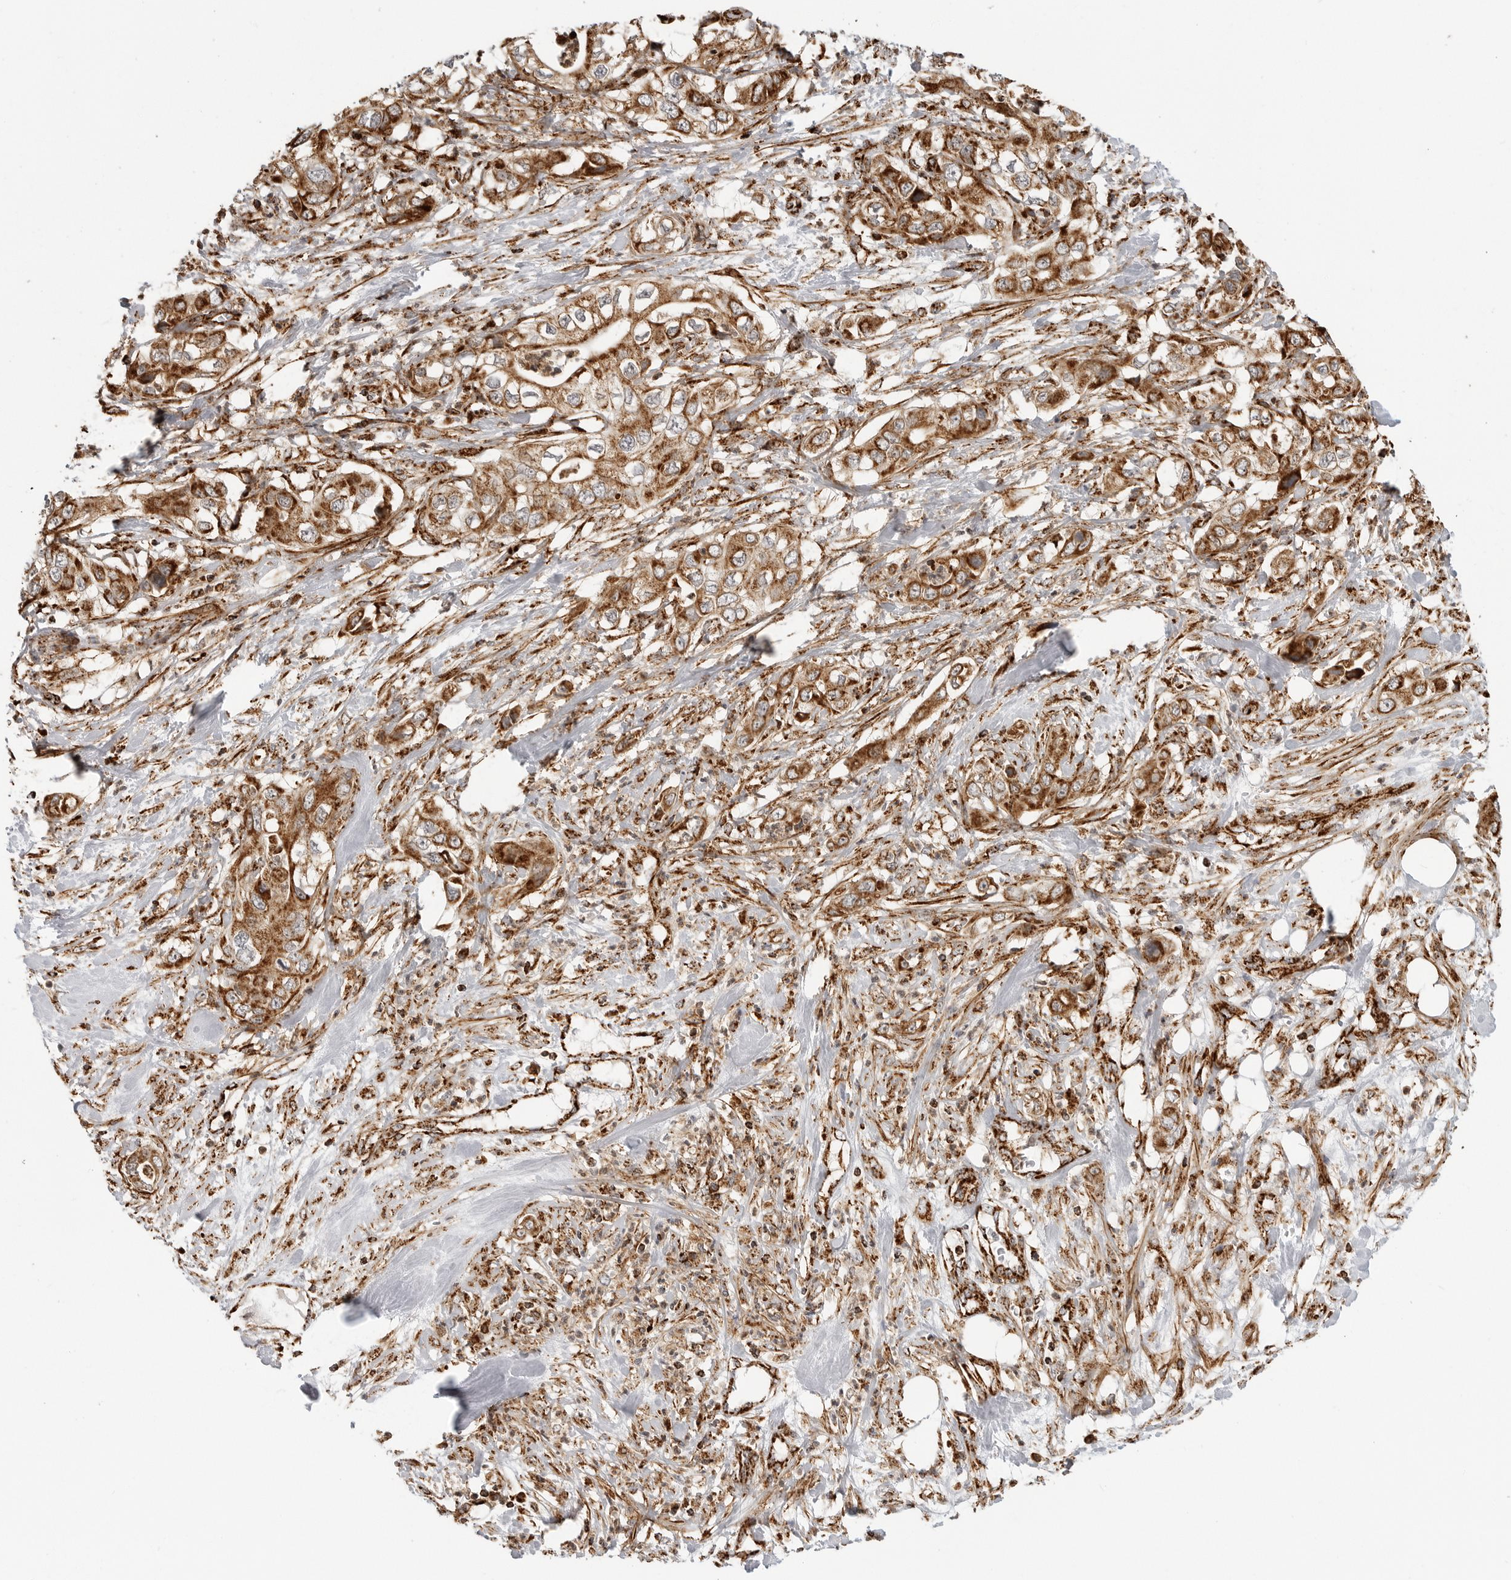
{"staining": {"intensity": "strong", "quantity": ">75%", "location": "cytoplasmic/membranous"}, "tissue": "pancreatic cancer", "cell_type": "Tumor cells", "image_type": "cancer", "snomed": [{"axis": "morphology", "description": "Adenocarcinoma, NOS"}, {"axis": "topography", "description": "Pancreas"}], "caption": "Immunohistochemical staining of pancreatic cancer (adenocarcinoma) shows high levels of strong cytoplasmic/membranous positivity in approximately >75% of tumor cells.", "gene": "BMP2K", "patient": {"sex": "female", "age": 78}}